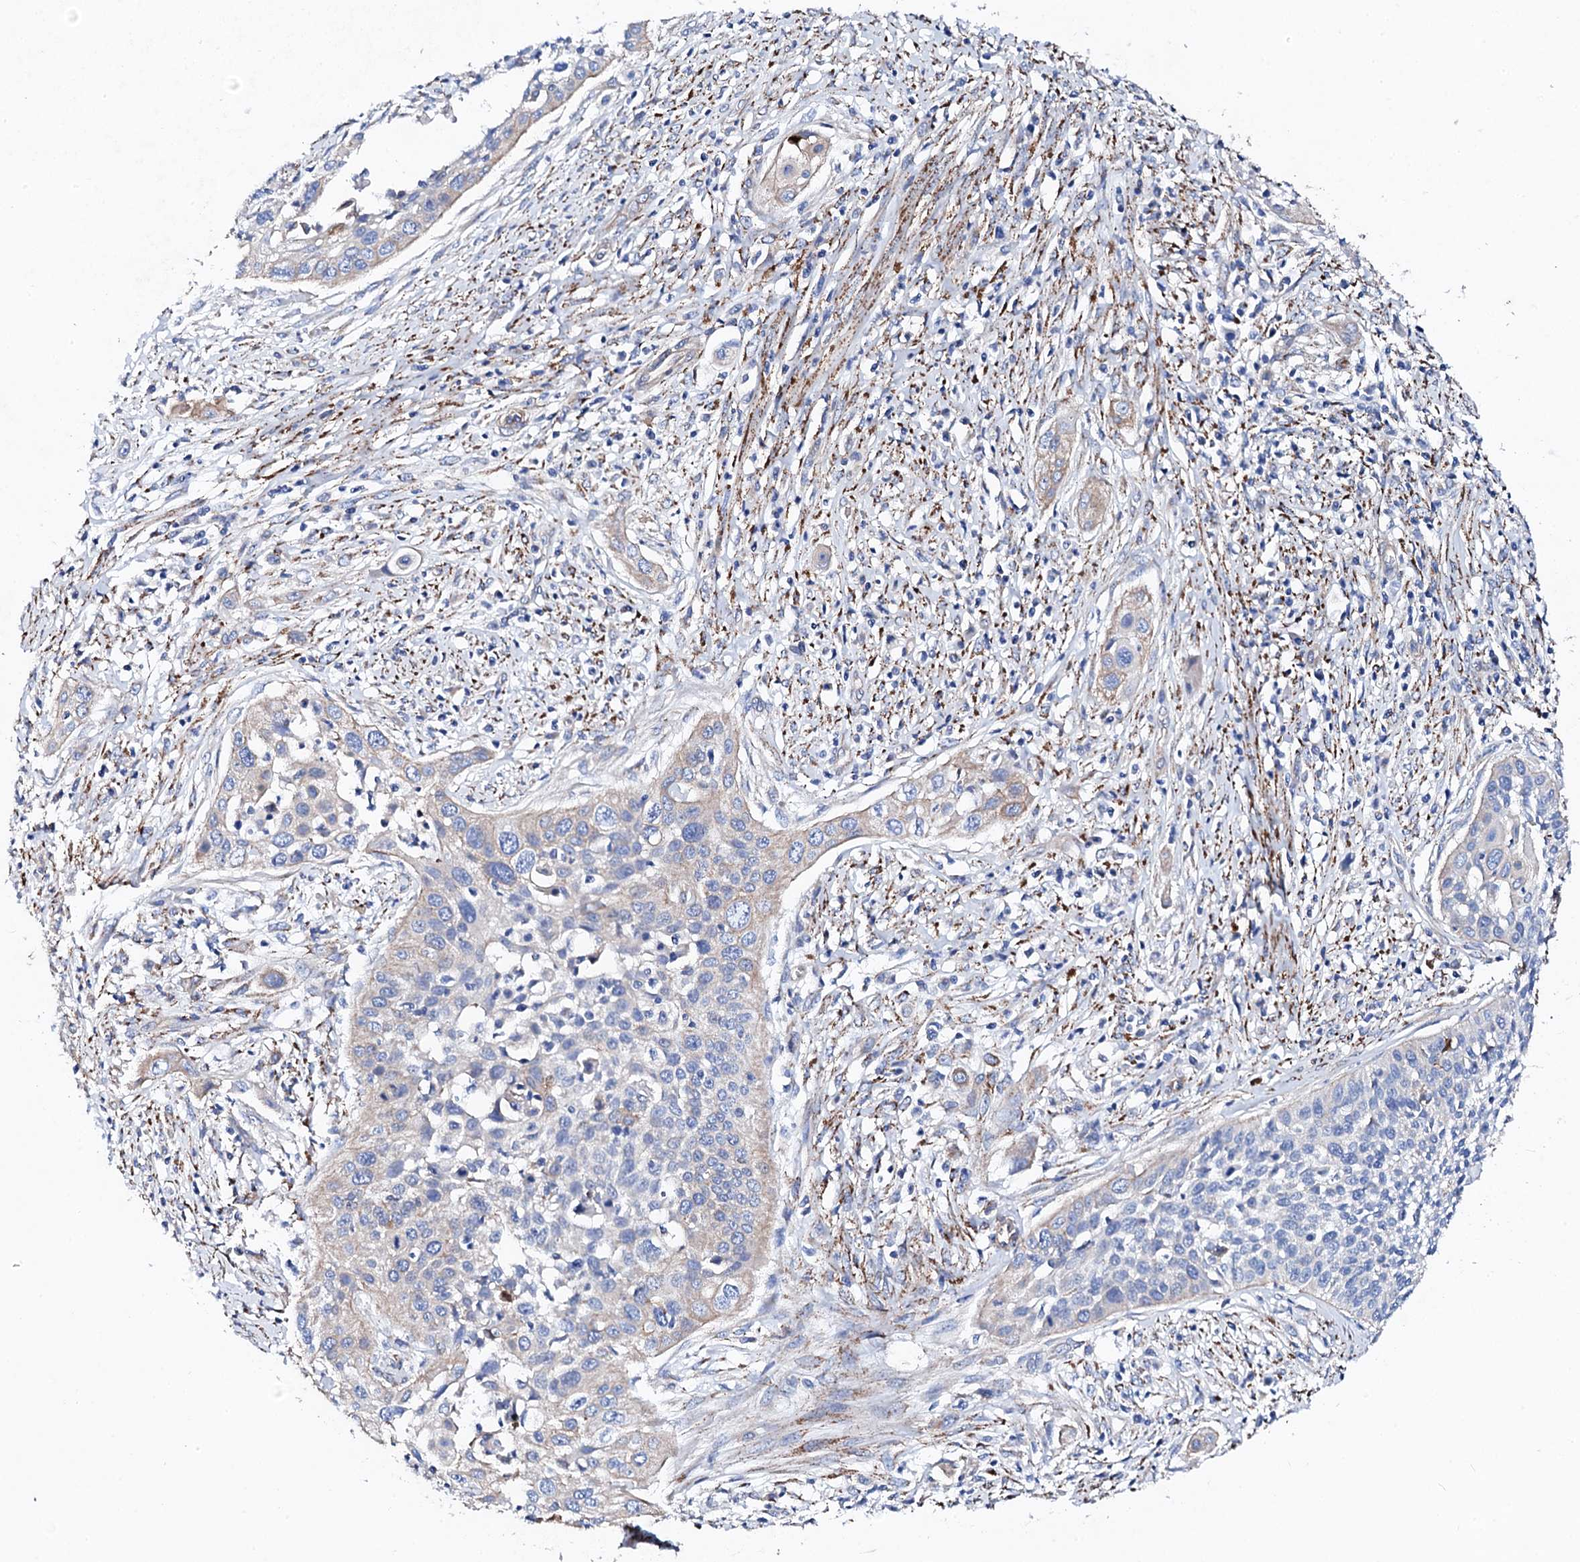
{"staining": {"intensity": "weak", "quantity": "<25%", "location": "cytoplasmic/membranous"}, "tissue": "cervical cancer", "cell_type": "Tumor cells", "image_type": "cancer", "snomed": [{"axis": "morphology", "description": "Squamous cell carcinoma, NOS"}, {"axis": "topography", "description": "Cervix"}], "caption": "Photomicrograph shows no protein expression in tumor cells of cervical cancer (squamous cell carcinoma) tissue.", "gene": "KLHL32", "patient": {"sex": "female", "age": 34}}